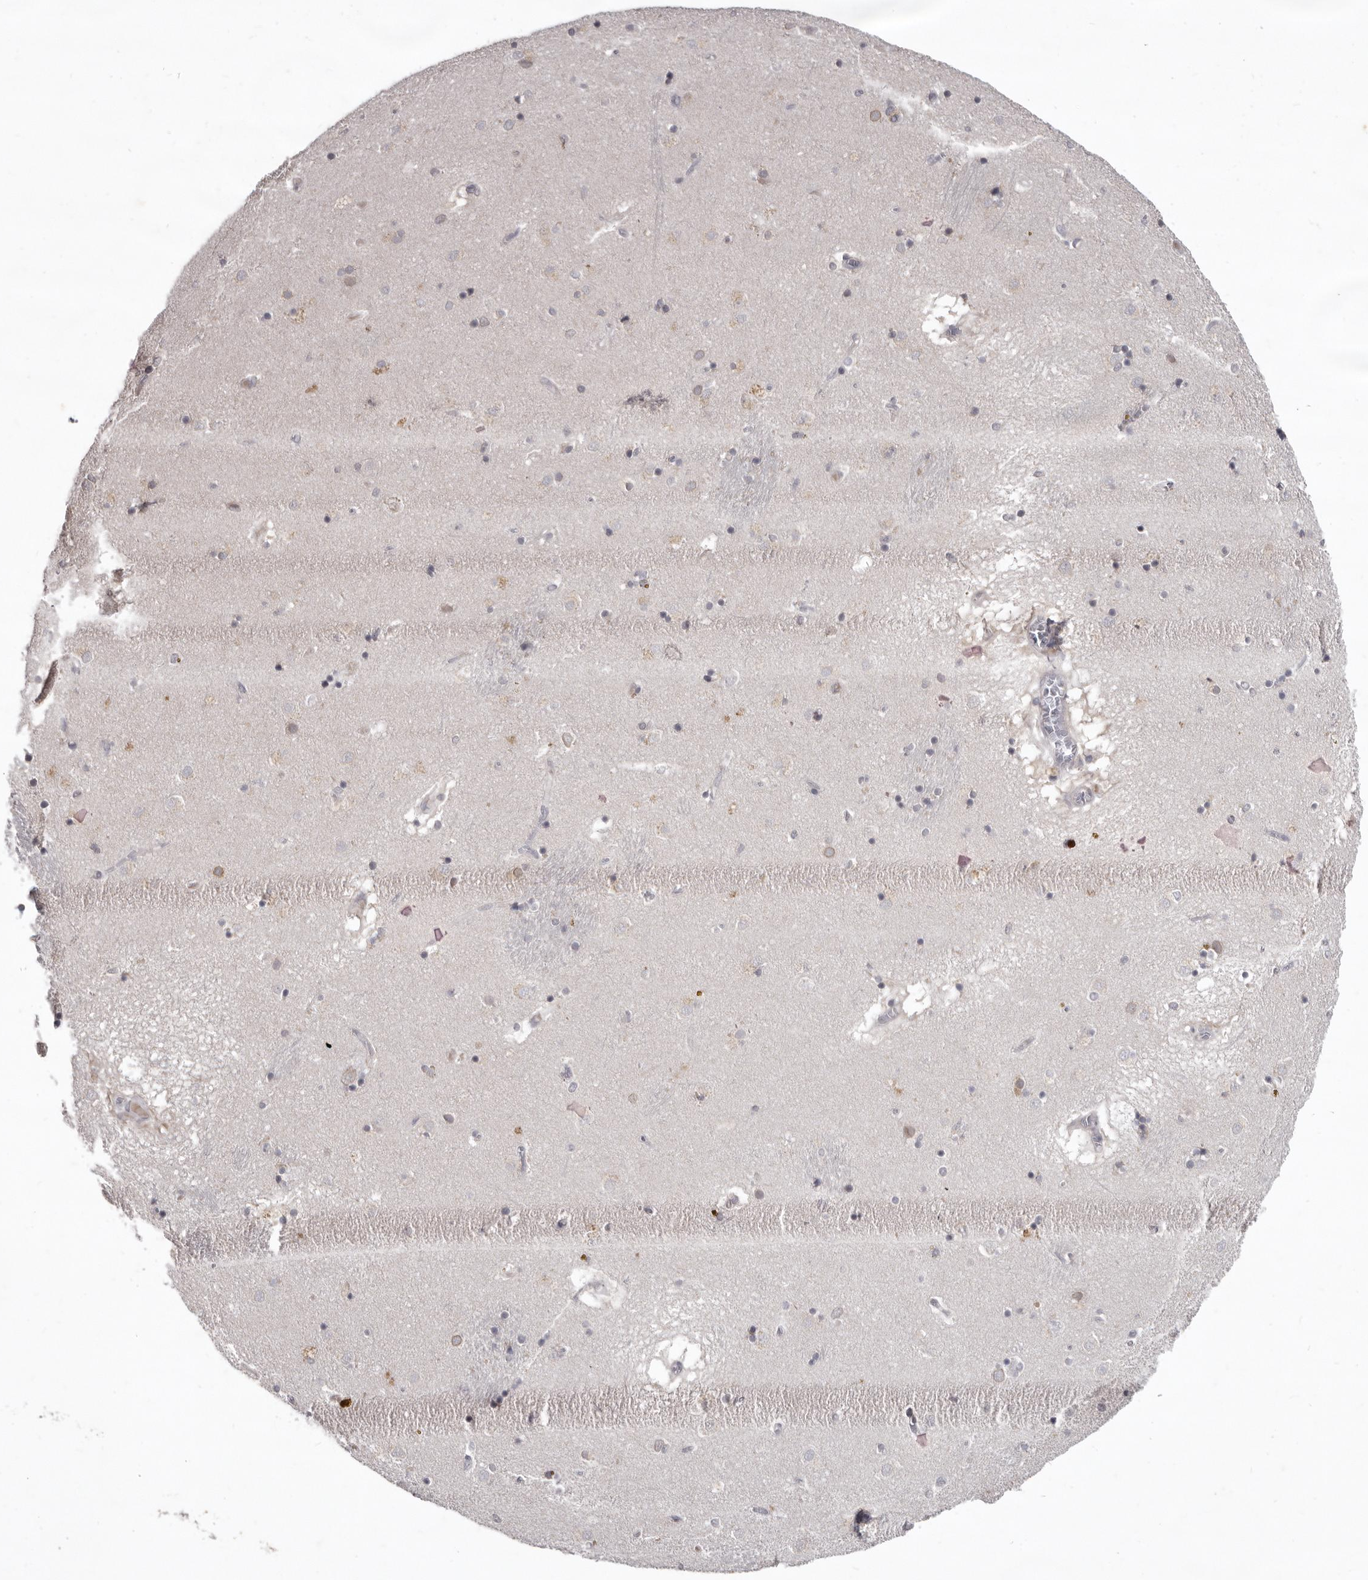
{"staining": {"intensity": "weak", "quantity": "25%-75%", "location": "cytoplasmic/membranous,nuclear"}, "tissue": "caudate", "cell_type": "Glial cells", "image_type": "normal", "snomed": [{"axis": "morphology", "description": "Normal tissue, NOS"}, {"axis": "topography", "description": "Lateral ventricle wall"}], "caption": "Immunohistochemistry of unremarkable human caudate demonstrates low levels of weak cytoplasmic/membranous,nuclear staining in about 25%-75% of glial cells.", "gene": "SULT1E1", "patient": {"sex": "male", "age": 70}}